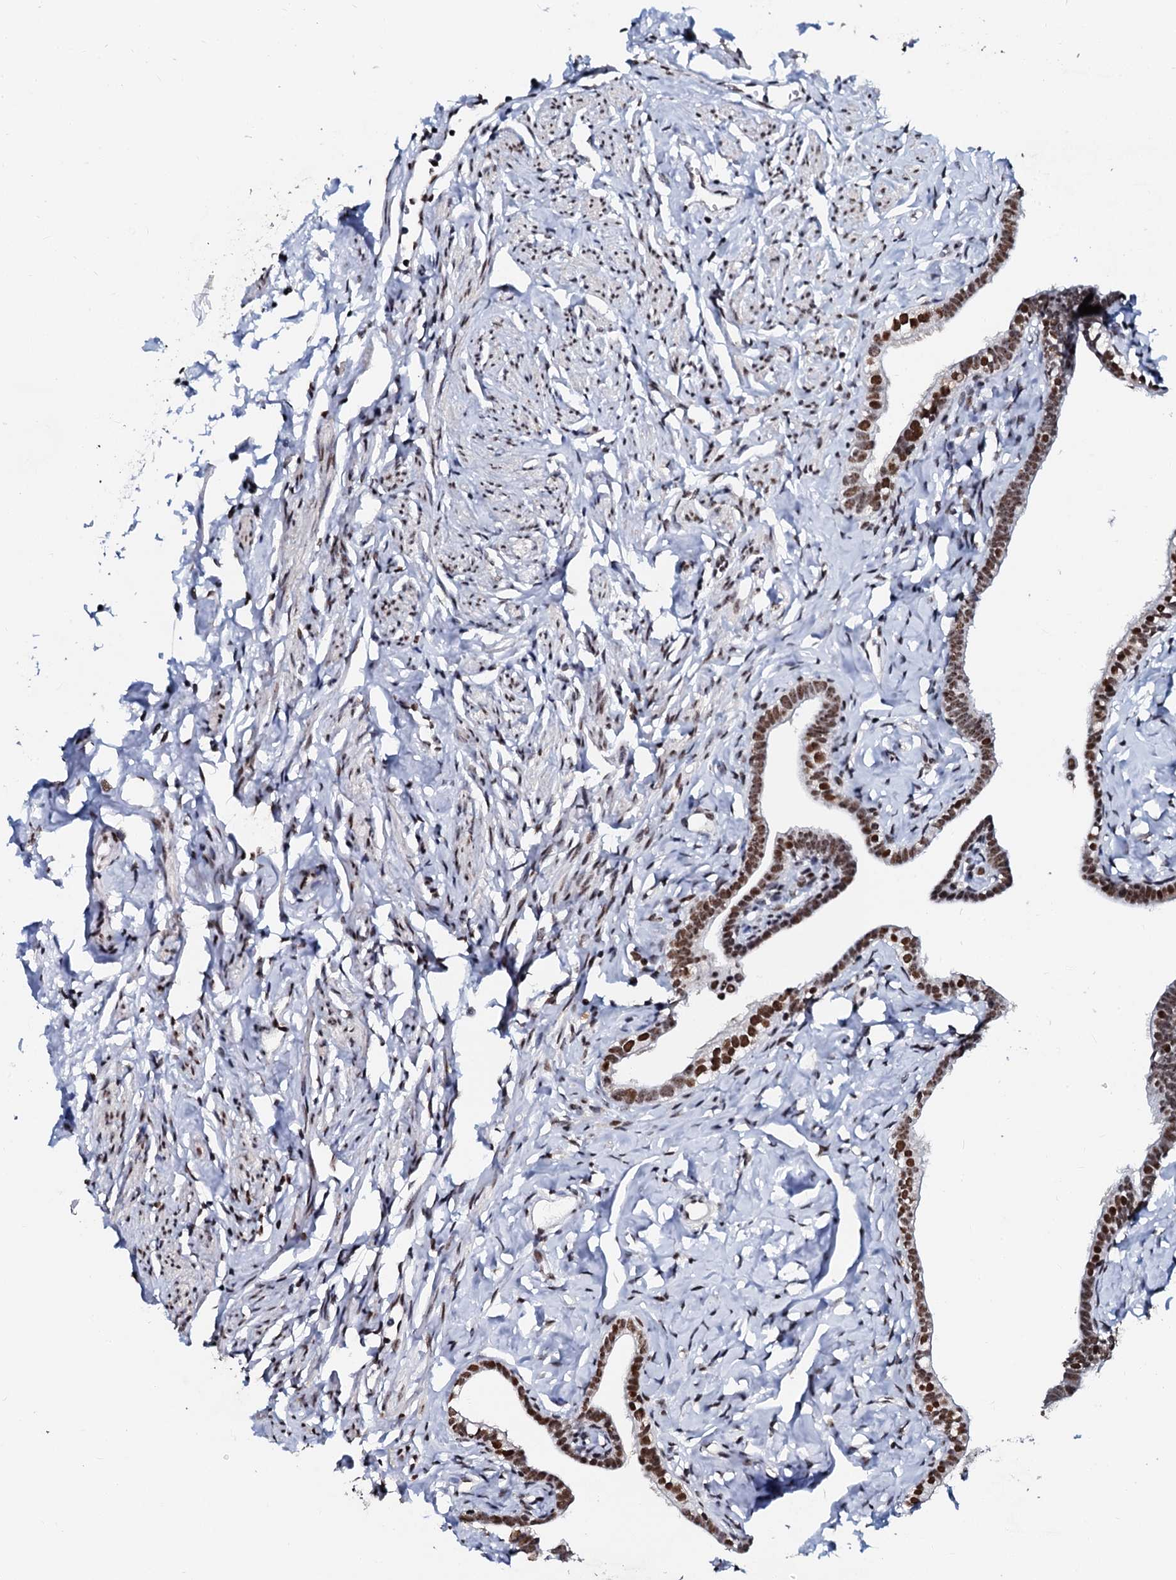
{"staining": {"intensity": "strong", "quantity": ">75%", "location": "nuclear"}, "tissue": "fallopian tube", "cell_type": "Glandular cells", "image_type": "normal", "snomed": [{"axis": "morphology", "description": "Normal tissue, NOS"}, {"axis": "topography", "description": "Fallopian tube"}], "caption": "Glandular cells demonstrate high levels of strong nuclear positivity in approximately >75% of cells in normal fallopian tube. Ihc stains the protein in brown and the nuclei are stained blue.", "gene": "SLTM", "patient": {"sex": "female", "age": 66}}